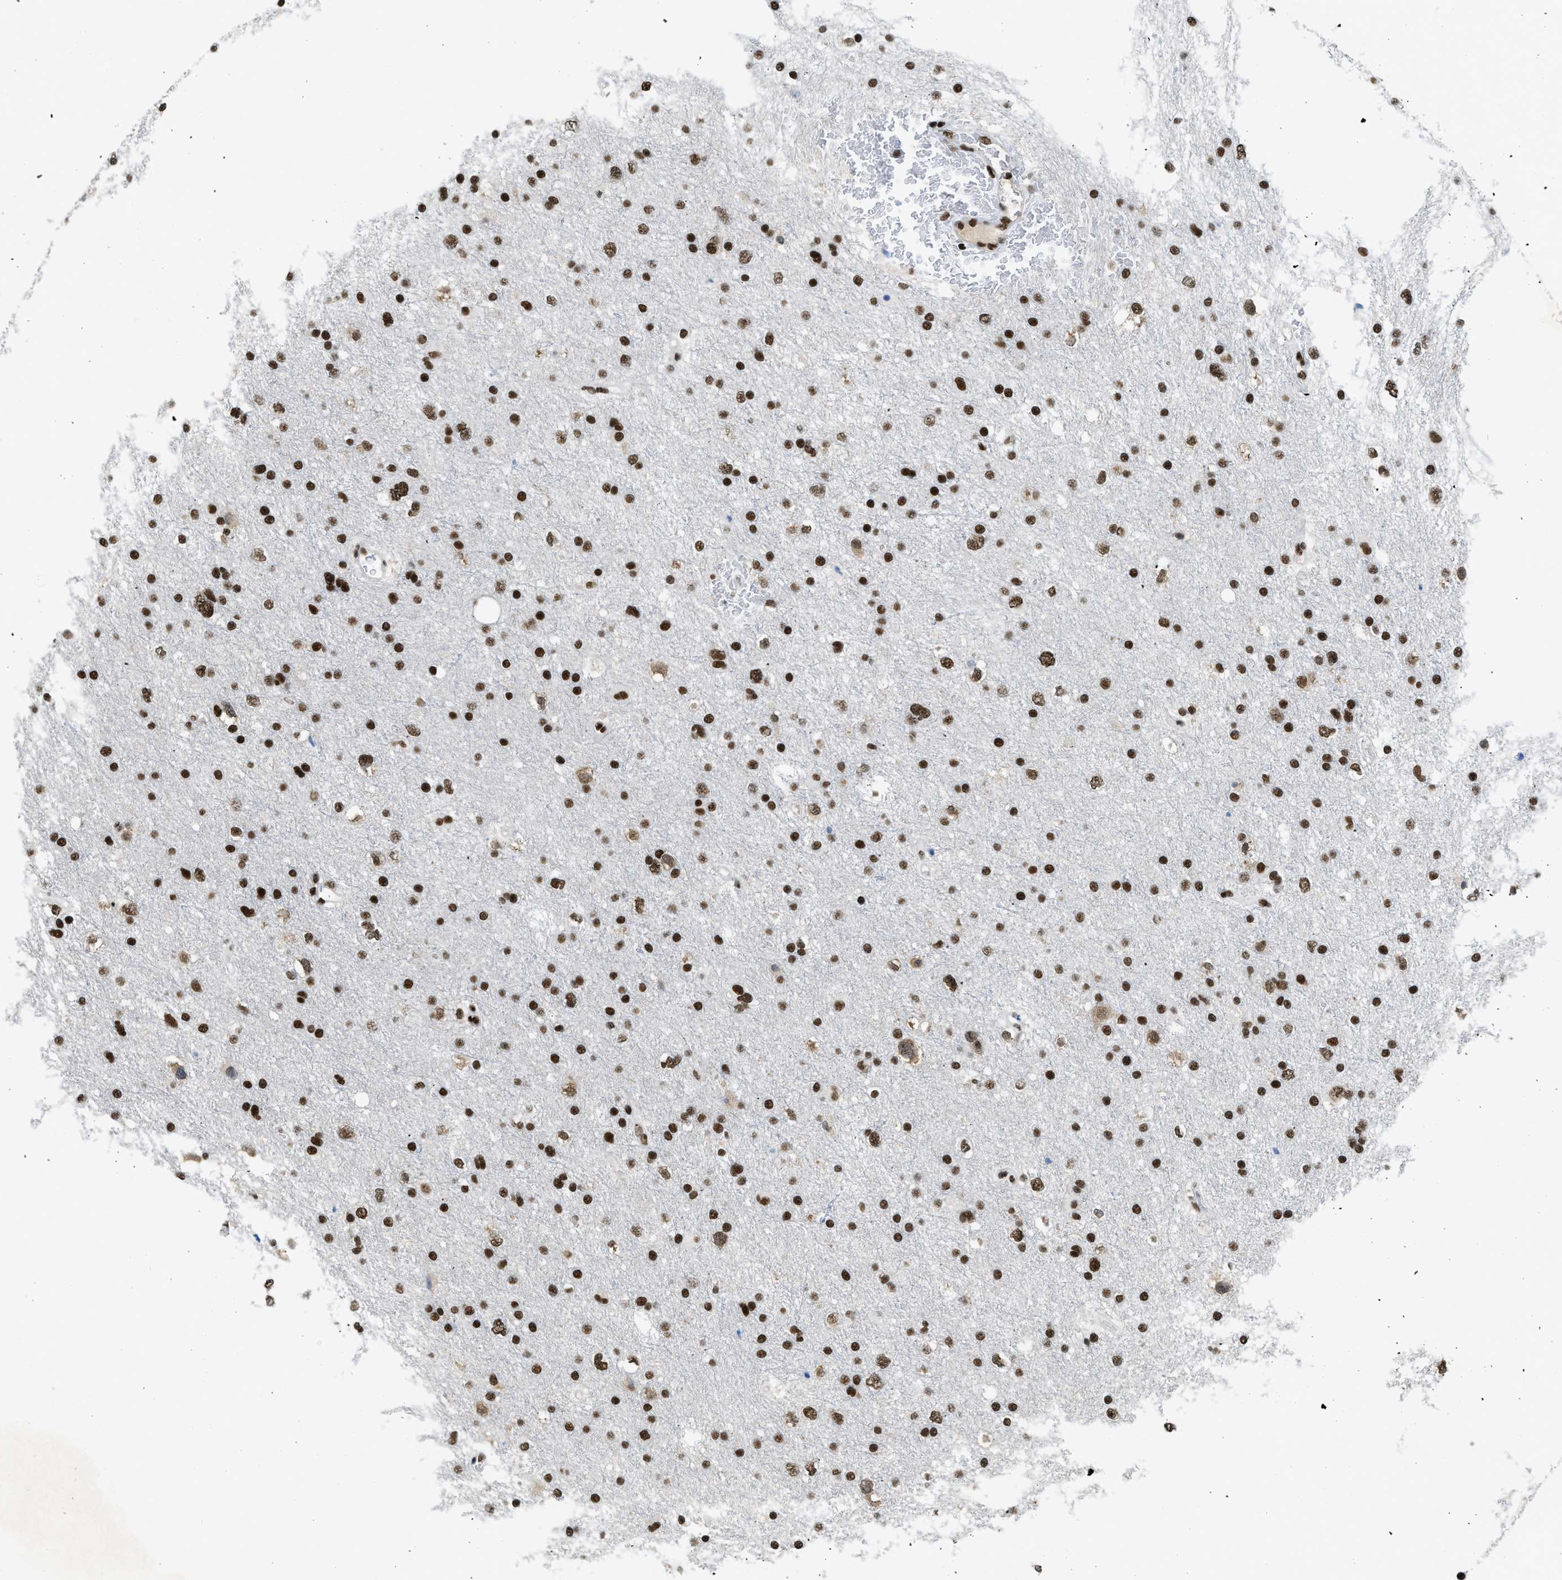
{"staining": {"intensity": "strong", "quantity": ">75%", "location": "nuclear"}, "tissue": "glioma", "cell_type": "Tumor cells", "image_type": "cancer", "snomed": [{"axis": "morphology", "description": "Glioma, malignant, Low grade"}, {"axis": "topography", "description": "Brain"}], "caption": "An image of human malignant low-grade glioma stained for a protein shows strong nuclear brown staining in tumor cells. The staining was performed using DAB, with brown indicating positive protein expression. Nuclei are stained blue with hematoxylin.", "gene": "SCAF4", "patient": {"sex": "female", "age": 37}}